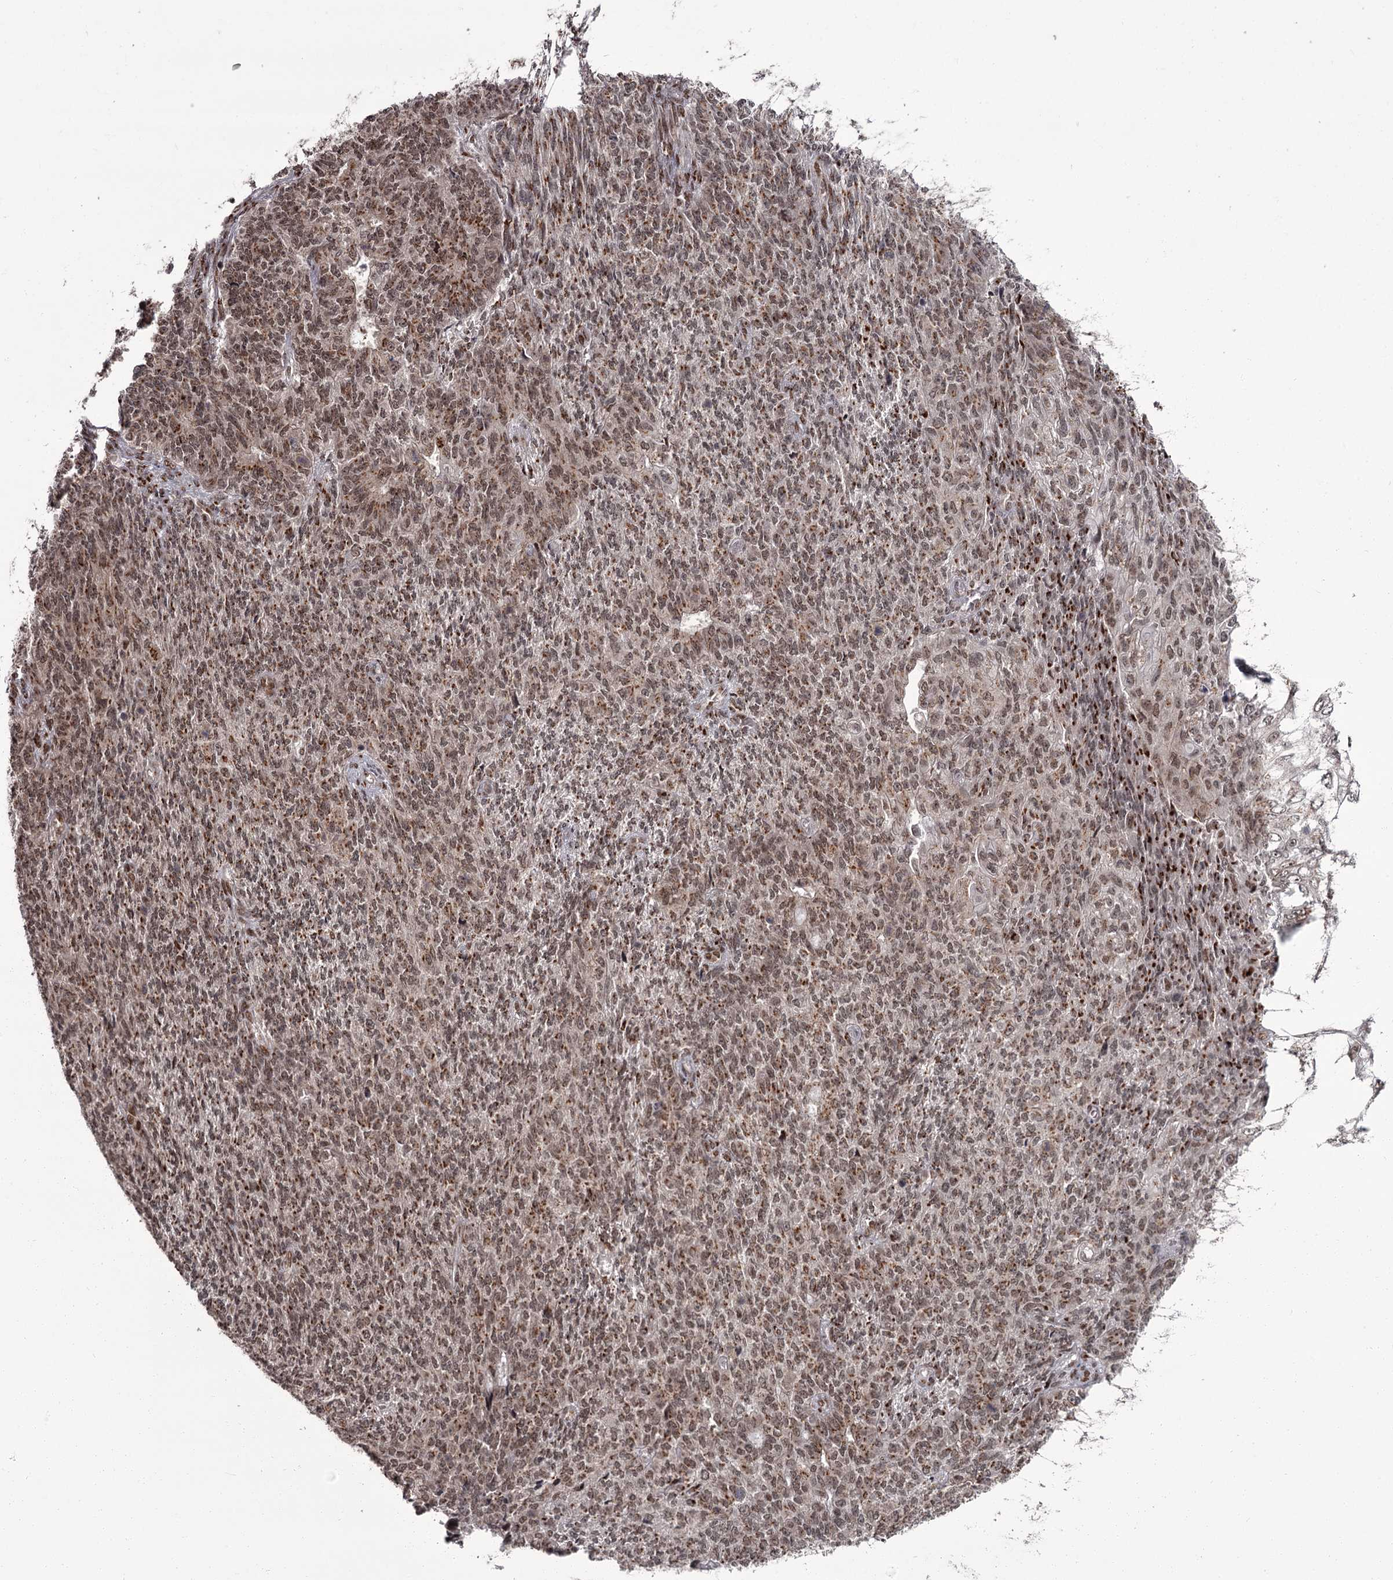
{"staining": {"intensity": "moderate", "quantity": ">75%", "location": "cytoplasmic/membranous,nuclear"}, "tissue": "endometrial cancer", "cell_type": "Tumor cells", "image_type": "cancer", "snomed": [{"axis": "morphology", "description": "Adenocarcinoma, NOS"}, {"axis": "topography", "description": "Endometrium"}], "caption": "Tumor cells reveal moderate cytoplasmic/membranous and nuclear expression in approximately >75% of cells in adenocarcinoma (endometrial).", "gene": "CEP83", "patient": {"sex": "female", "age": 32}}